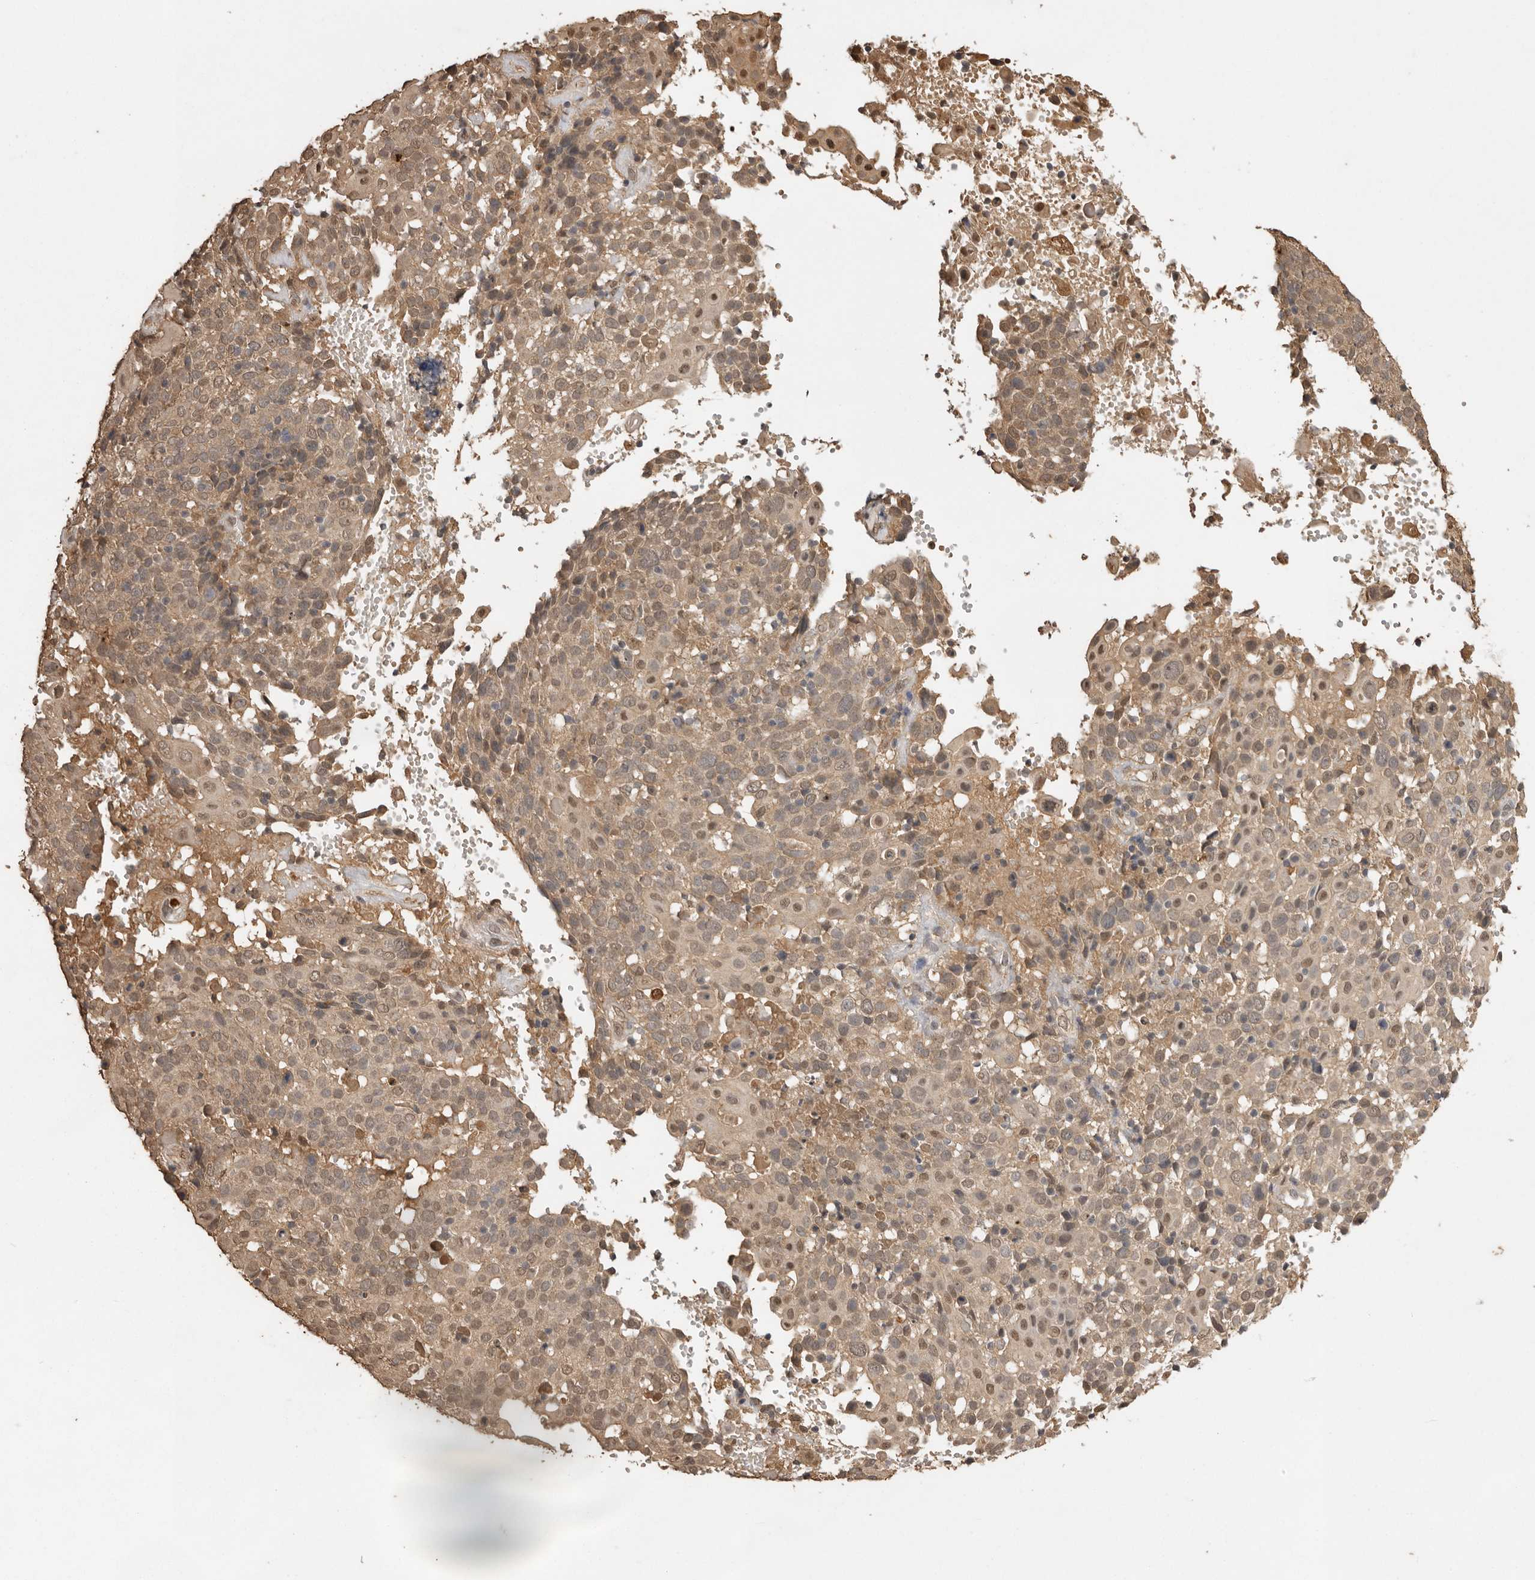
{"staining": {"intensity": "moderate", "quantity": ">75%", "location": "cytoplasmic/membranous,nuclear"}, "tissue": "cervical cancer", "cell_type": "Tumor cells", "image_type": "cancer", "snomed": [{"axis": "morphology", "description": "Squamous cell carcinoma, NOS"}, {"axis": "topography", "description": "Cervix"}], "caption": "Moderate cytoplasmic/membranous and nuclear expression for a protein is seen in about >75% of tumor cells of squamous cell carcinoma (cervical) using IHC.", "gene": "JAG2", "patient": {"sex": "female", "age": 74}}